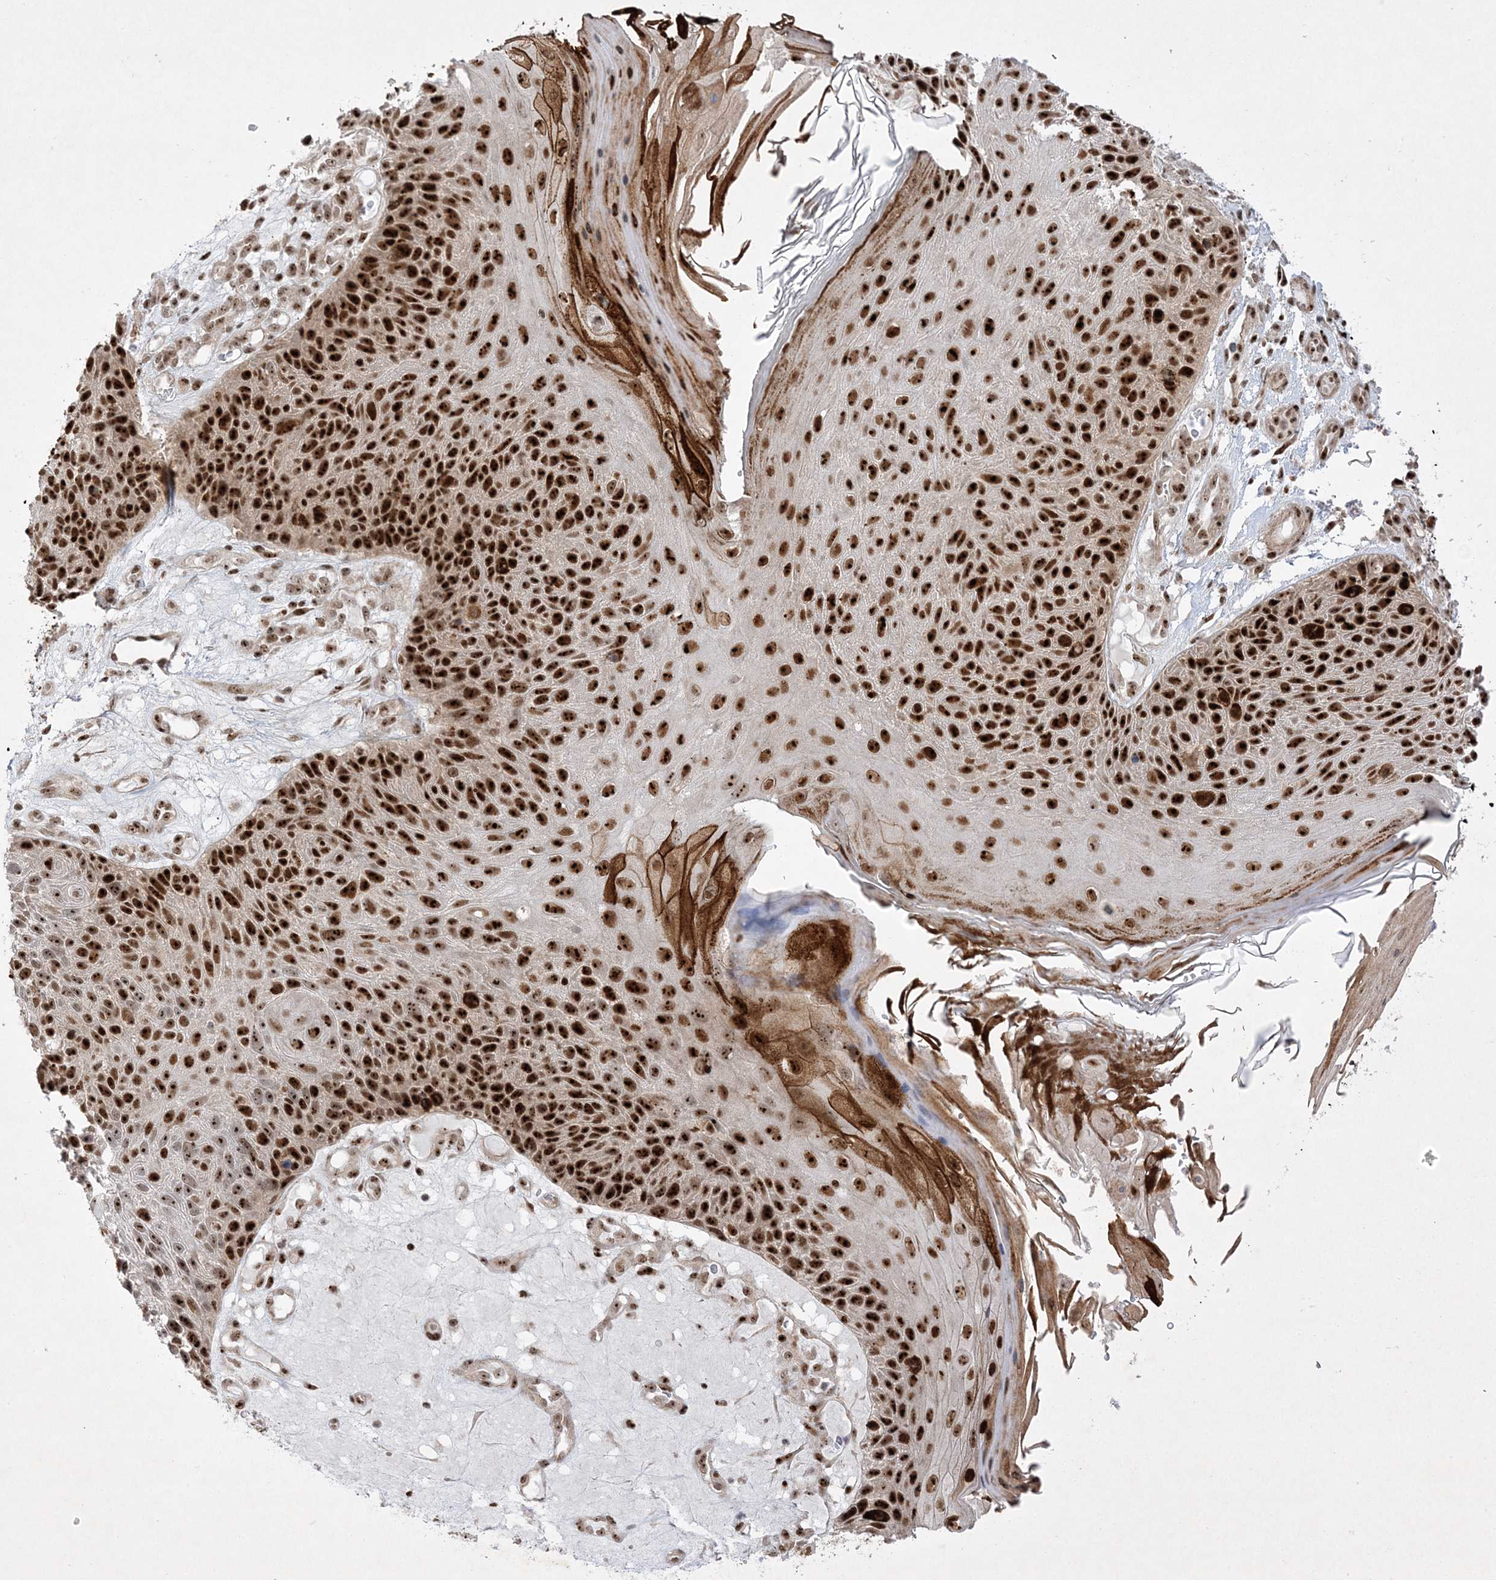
{"staining": {"intensity": "strong", "quantity": ">75%", "location": "nuclear"}, "tissue": "skin cancer", "cell_type": "Tumor cells", "image_type": "cancer", "snomed": [{"axis": "morphology", "description": "Squamous cell carcinoma, NOS"}, {"axis": "topography", "description": "Skin"}], "caption": "Skin cancer stained with immunohistochemistry (IHC) displays strong nuclear positivity in about >75% of tumor cells.", "gene": "NPM3", "patient": {"sex": "female", "age": 88}}